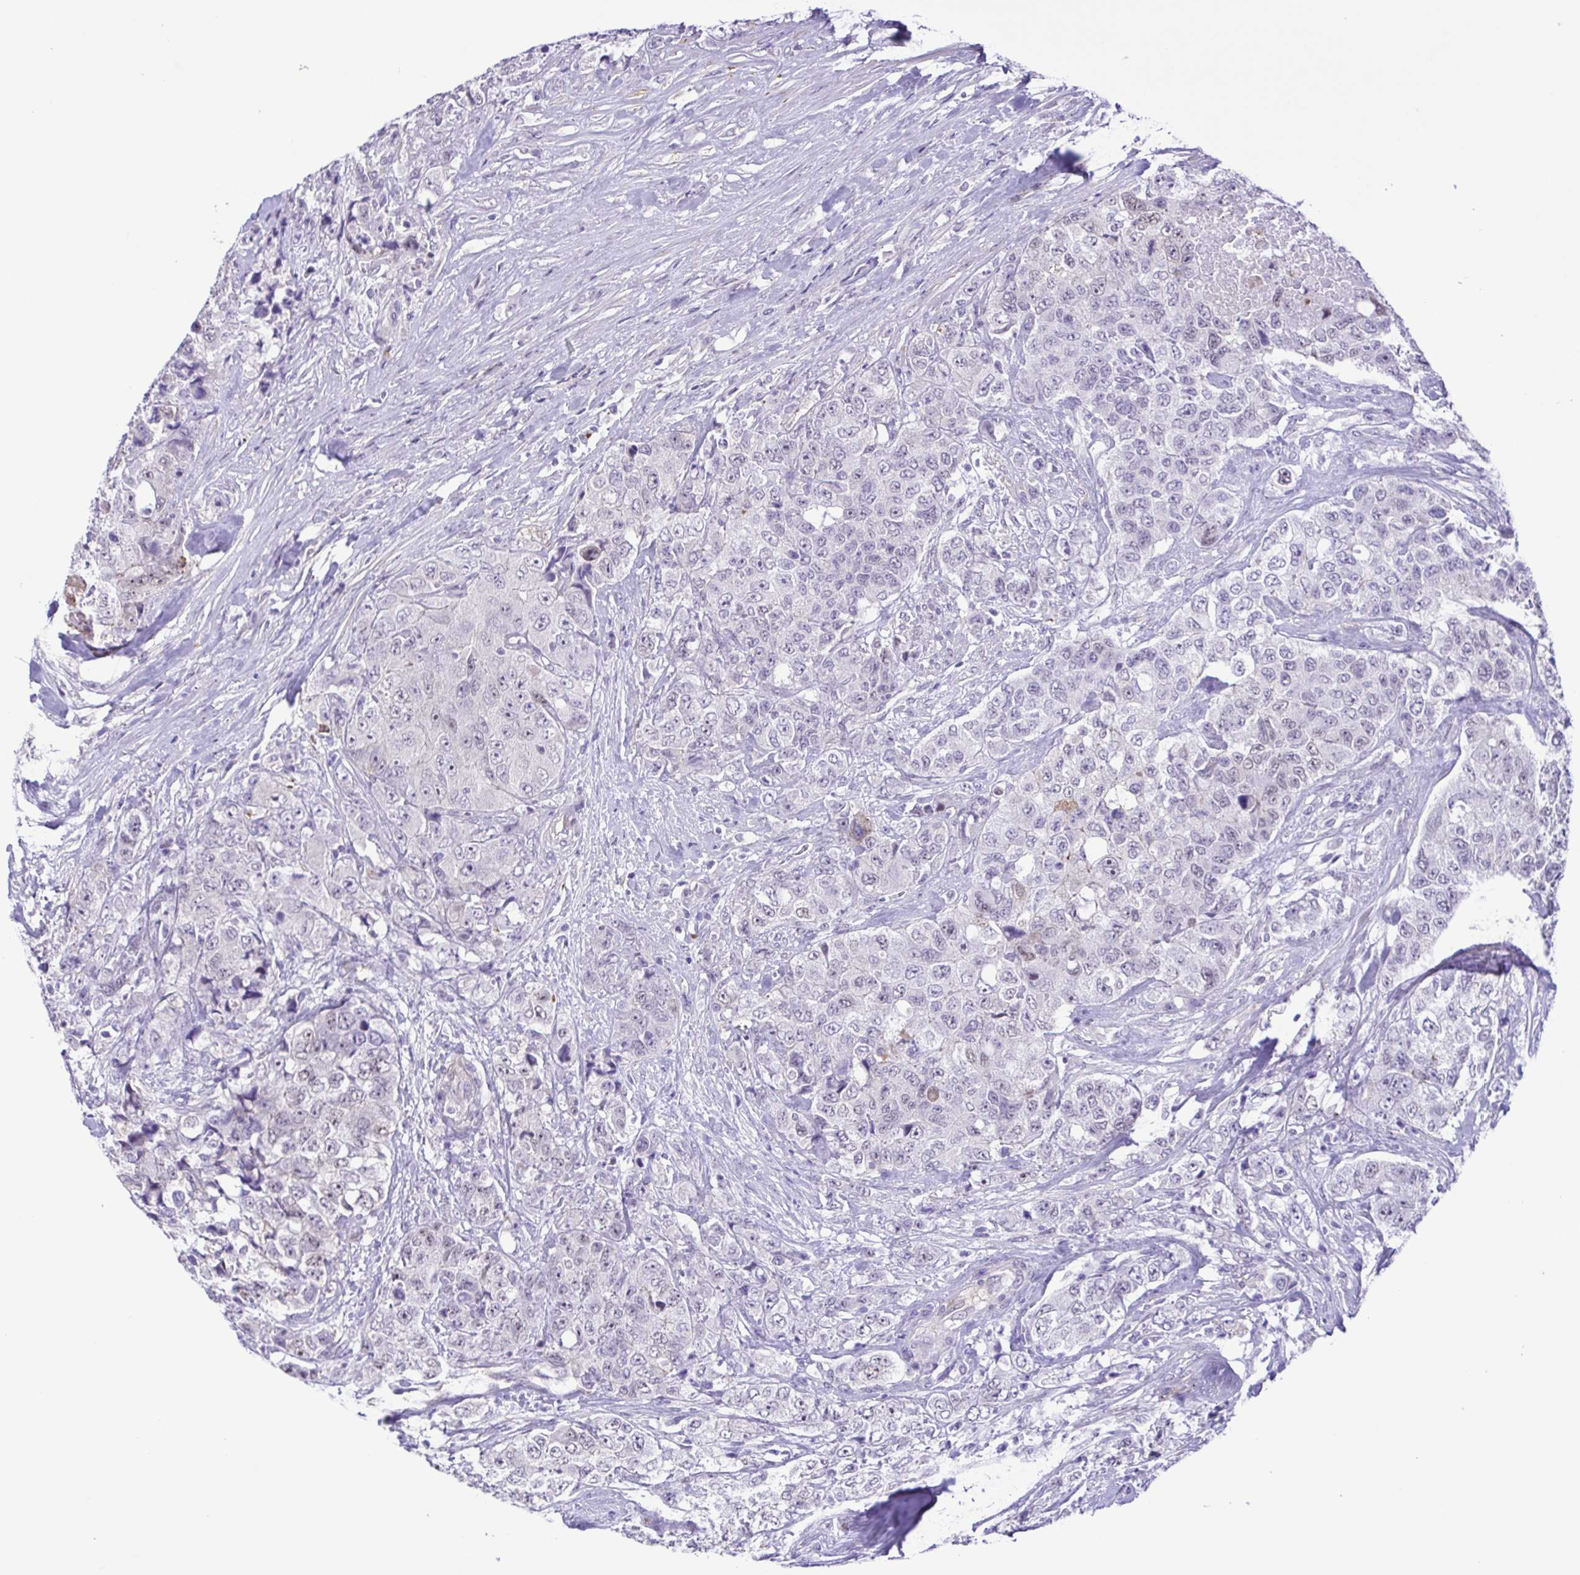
{"staining": {"intensity": "negative", "quantity": "none", "location": "none"}, "tissue": "urothelial cancer", "cell_type": "Tumor cells", "image_type": "cancer", "snomed": [{"axis": "morphology", "description": "Urothelial carcinoma, High grade"}, {"axis": "topography", "description": "Urinary bladder"}], "caption": "This photomicrograph is of urothelial carcinoma (high-grade) stained with IHC to label a protein in brown with the nuclei are counter-stained blue. There is no positivity in tumor cells.", "gene": "DCLK2", "patient": {"sex": "female", "age": 78}}